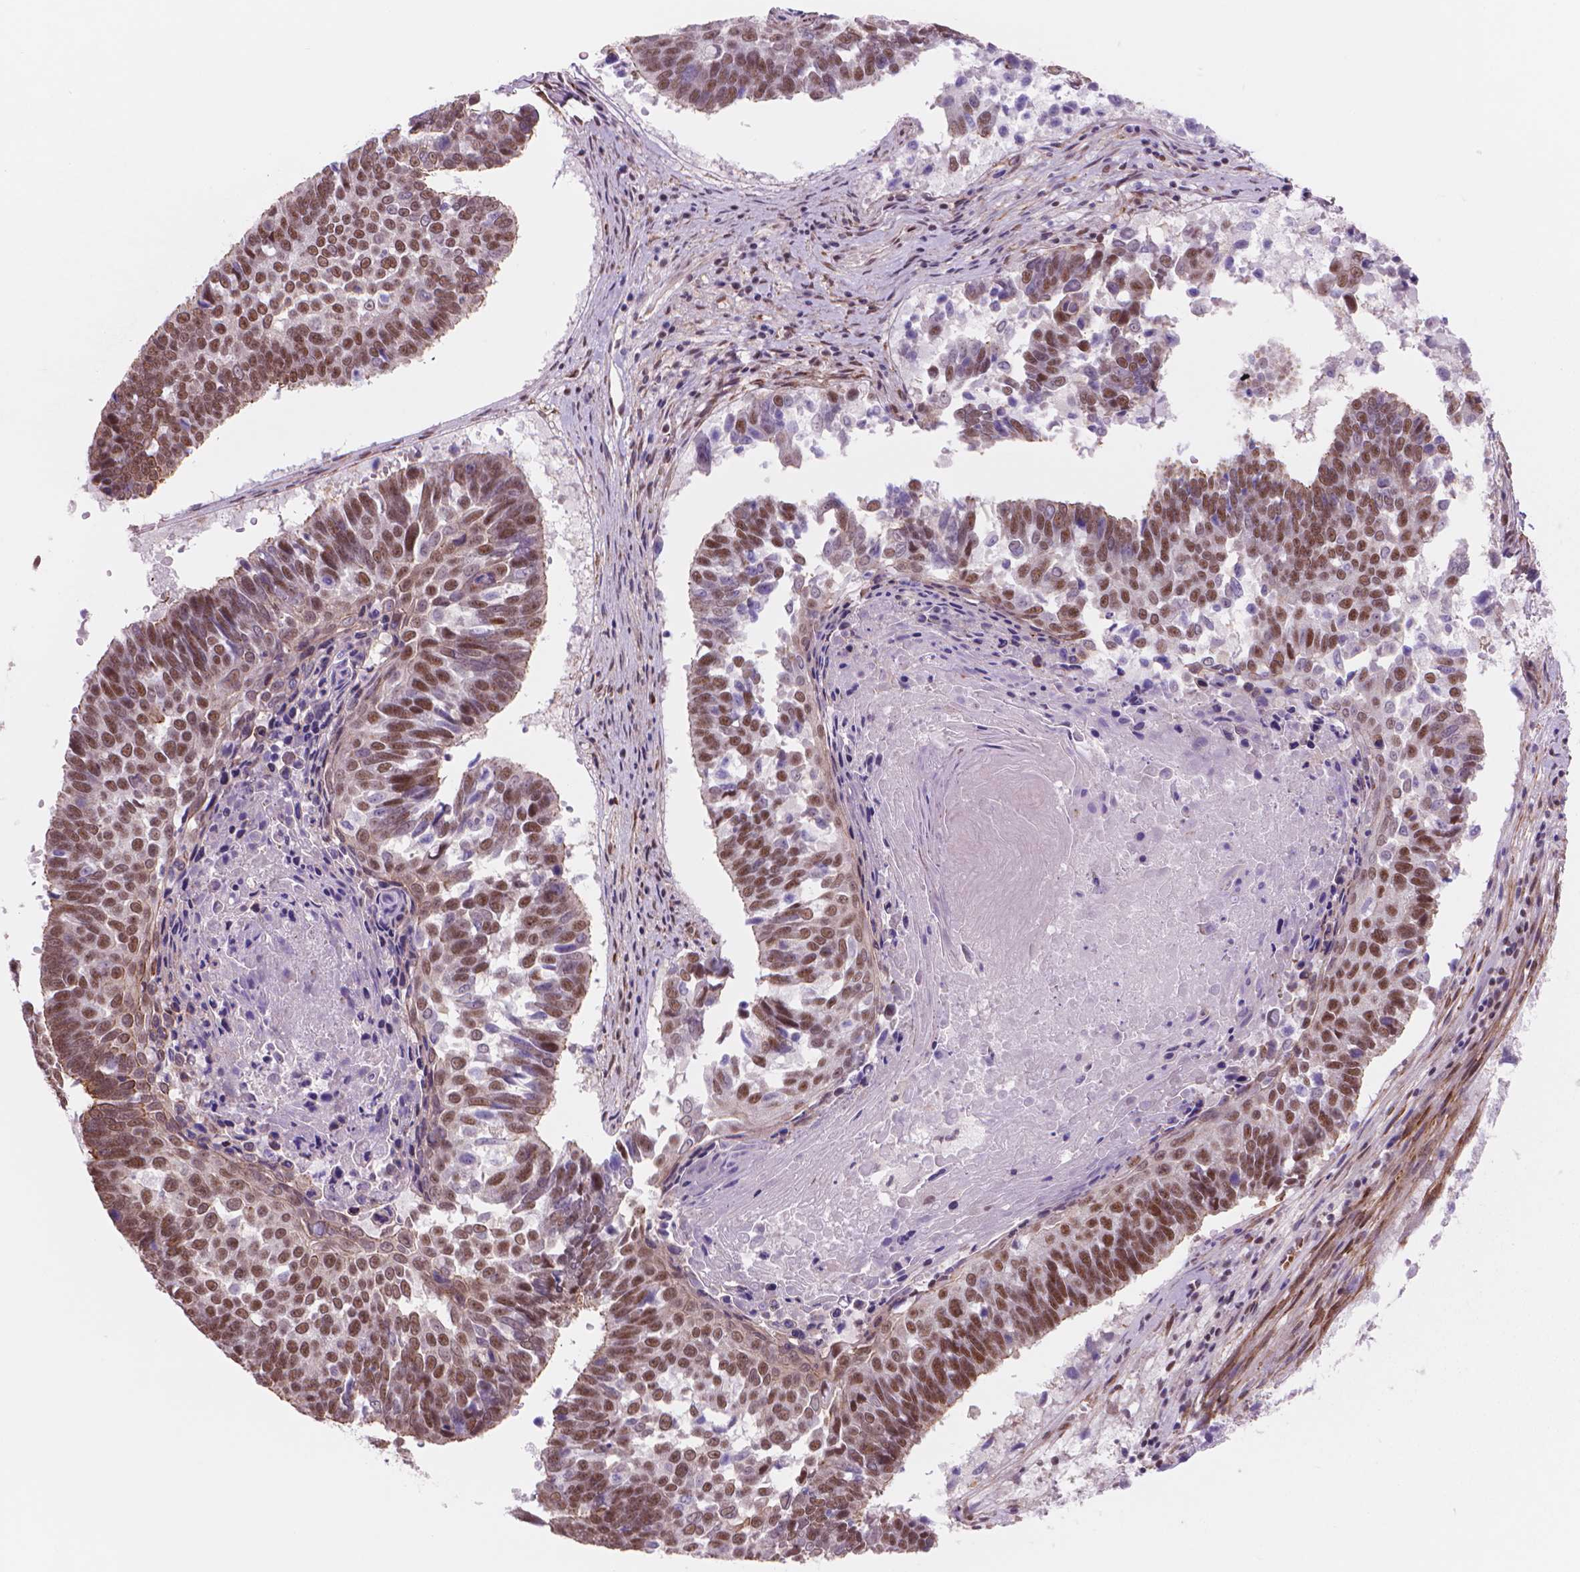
{"staining": {"intensity": "strong", "quantity": "25%-75%", "location": "nuclear"}, "tissue": "lung cancer", "cell_type": "Tumor cells", "image_type": "cancer", "snomed": [{"axis": "morphology", "description": "Squamous cell carcinoma, NOS"}, {"axis": "topography", "description": "Lung"}], "caption": "Lung cancer was stained to show a protein in brown. There is high levels of strong nuclear expression in approximately 25%-75% of tumor cells.", "gene": "POLR3D", "patient": {"sex": "male", "age": 73}}